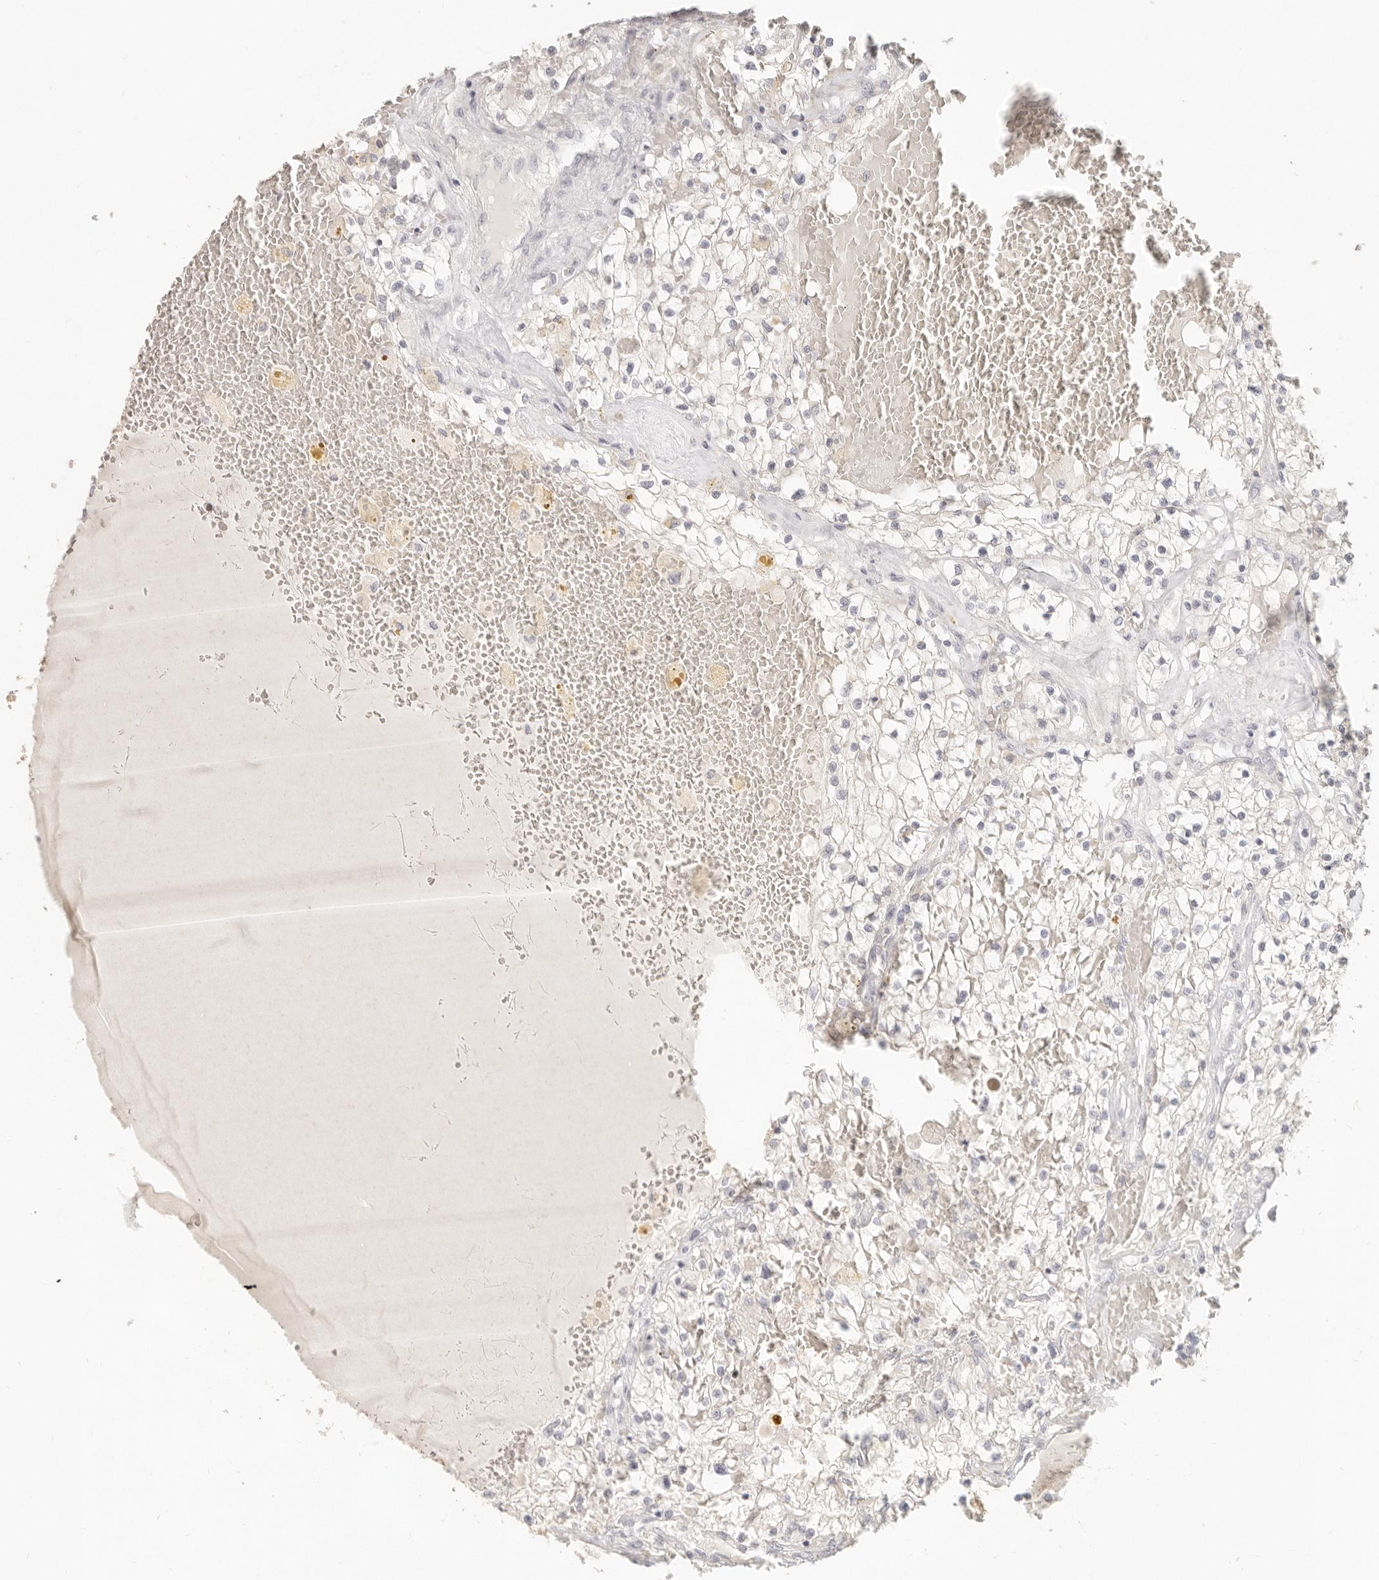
{"staining": {"intensity": "negative", "quantity": "none", "location": "none"}, "tissue": "renal cancer", "cell_type": "Tumor cells", "image_type": "cancer", "snomed": [{"axis": "morphology", "description": "Normal tissue, NOS"}, {"axis": "morphology", "description": "Adenocarcinoma, NOS"}, {"axis": "topography", "description": "Kidney"}], "caption": "Renal adenocarcinoma stained for a protein using immunohistochemistry (IHC) demonstrates no positivity tumor cells.", "gene": "EPCAM", "patient": {"sex": "male", "age": 68}}